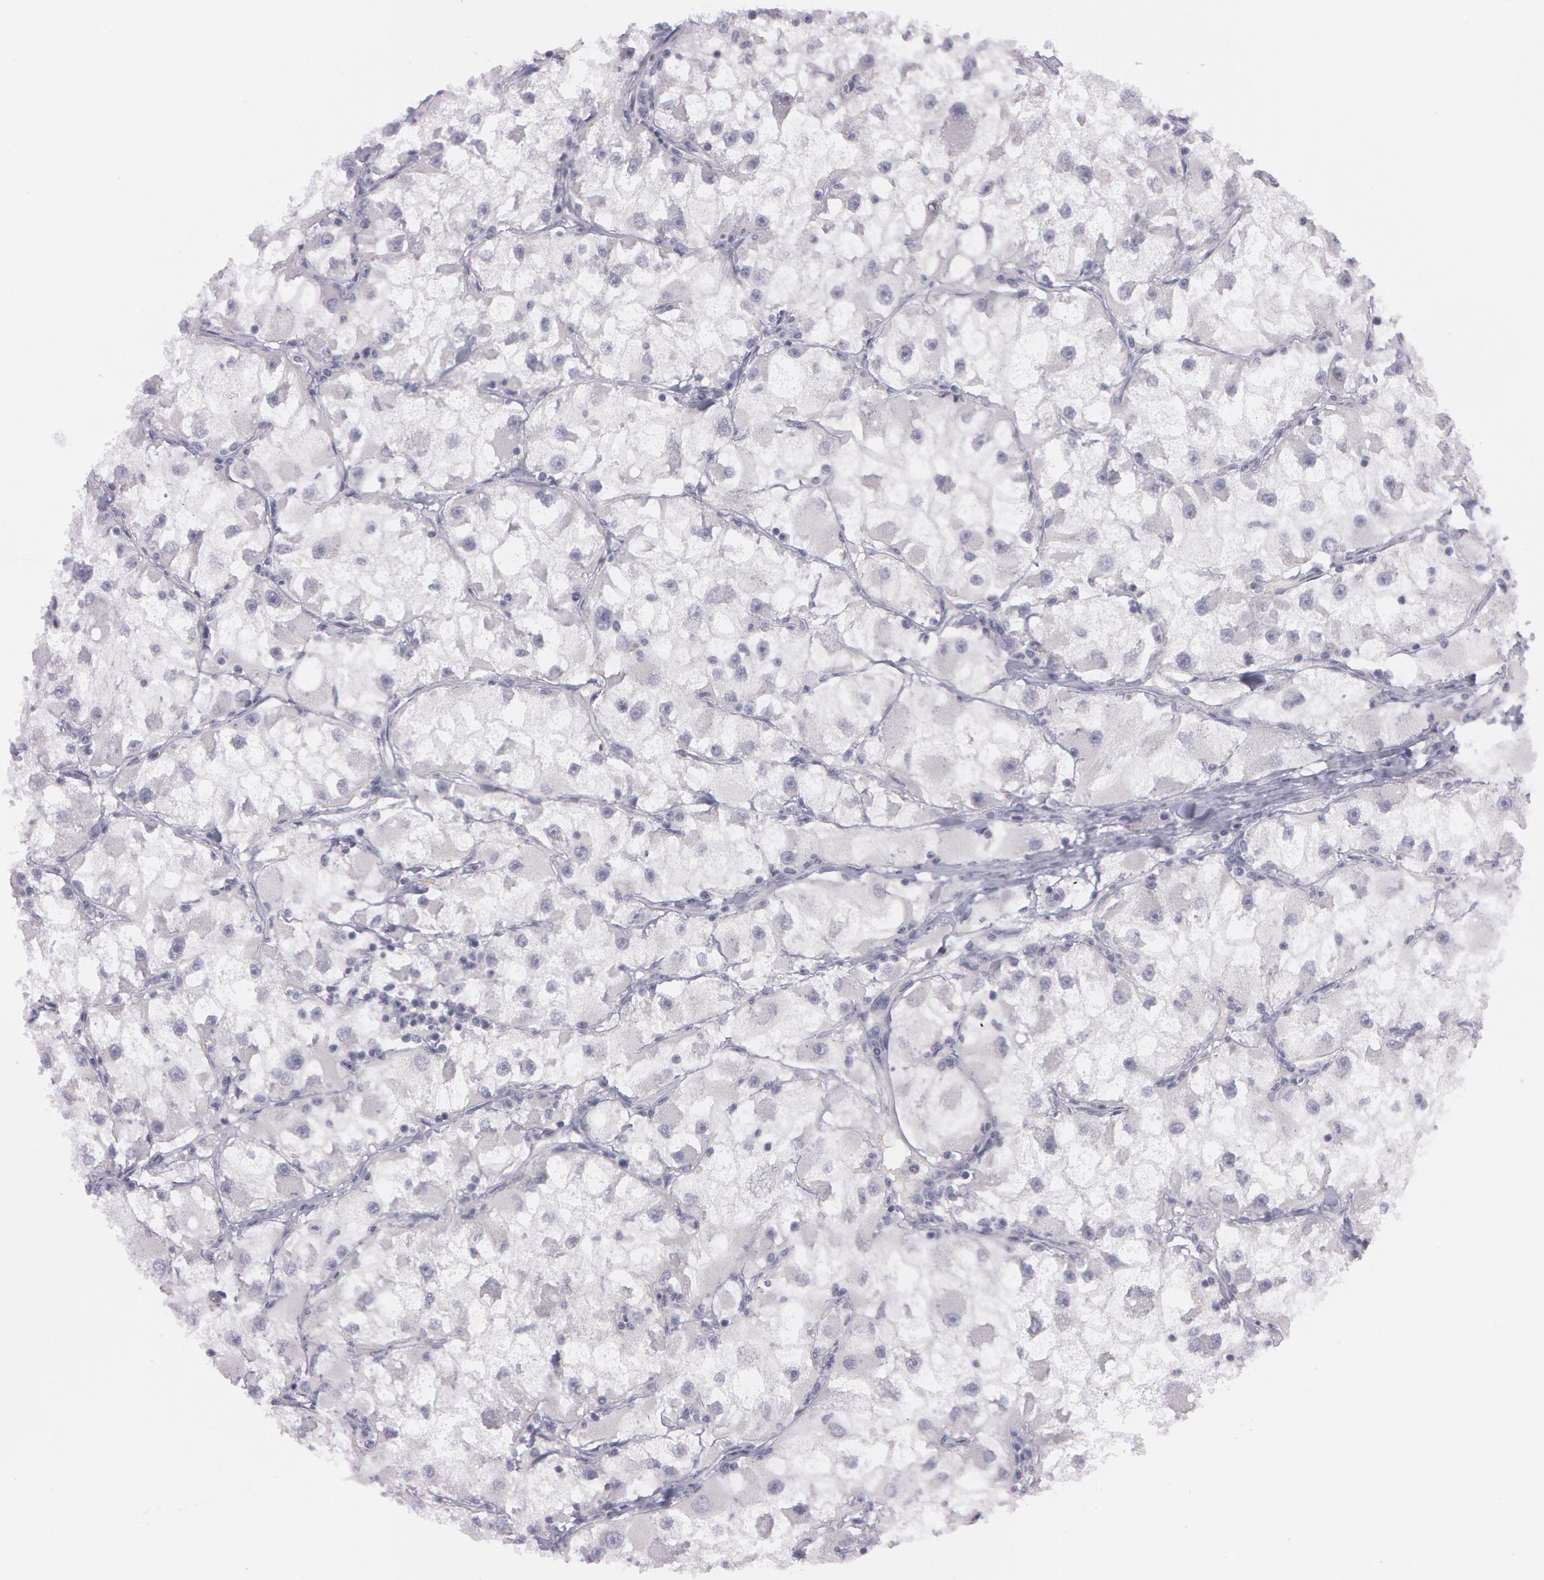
{"staining": {"intensity": "negative", "quantity": "none", "location": "none"}, "tissue": "renal cancer", "cell_type": "Tumor cells", "image_type": "cancer", "snomed": [{"axis": "morphology", "description": "Adenocarcinoma, NOS"}, {"axis": "topography", "description": "Kidney"}], "caption": "The image demonstrates no significant positivity in tumor cells of renal cancer. (Stains: DAB (3,3'-diaminobenzidine) immunohistochemistry with hematoxylin counter stain, Microscopy: brightfield microscopy at high magnification).", "gene": "IL1RN", "patient": {"sex": "female", "age": 73}}